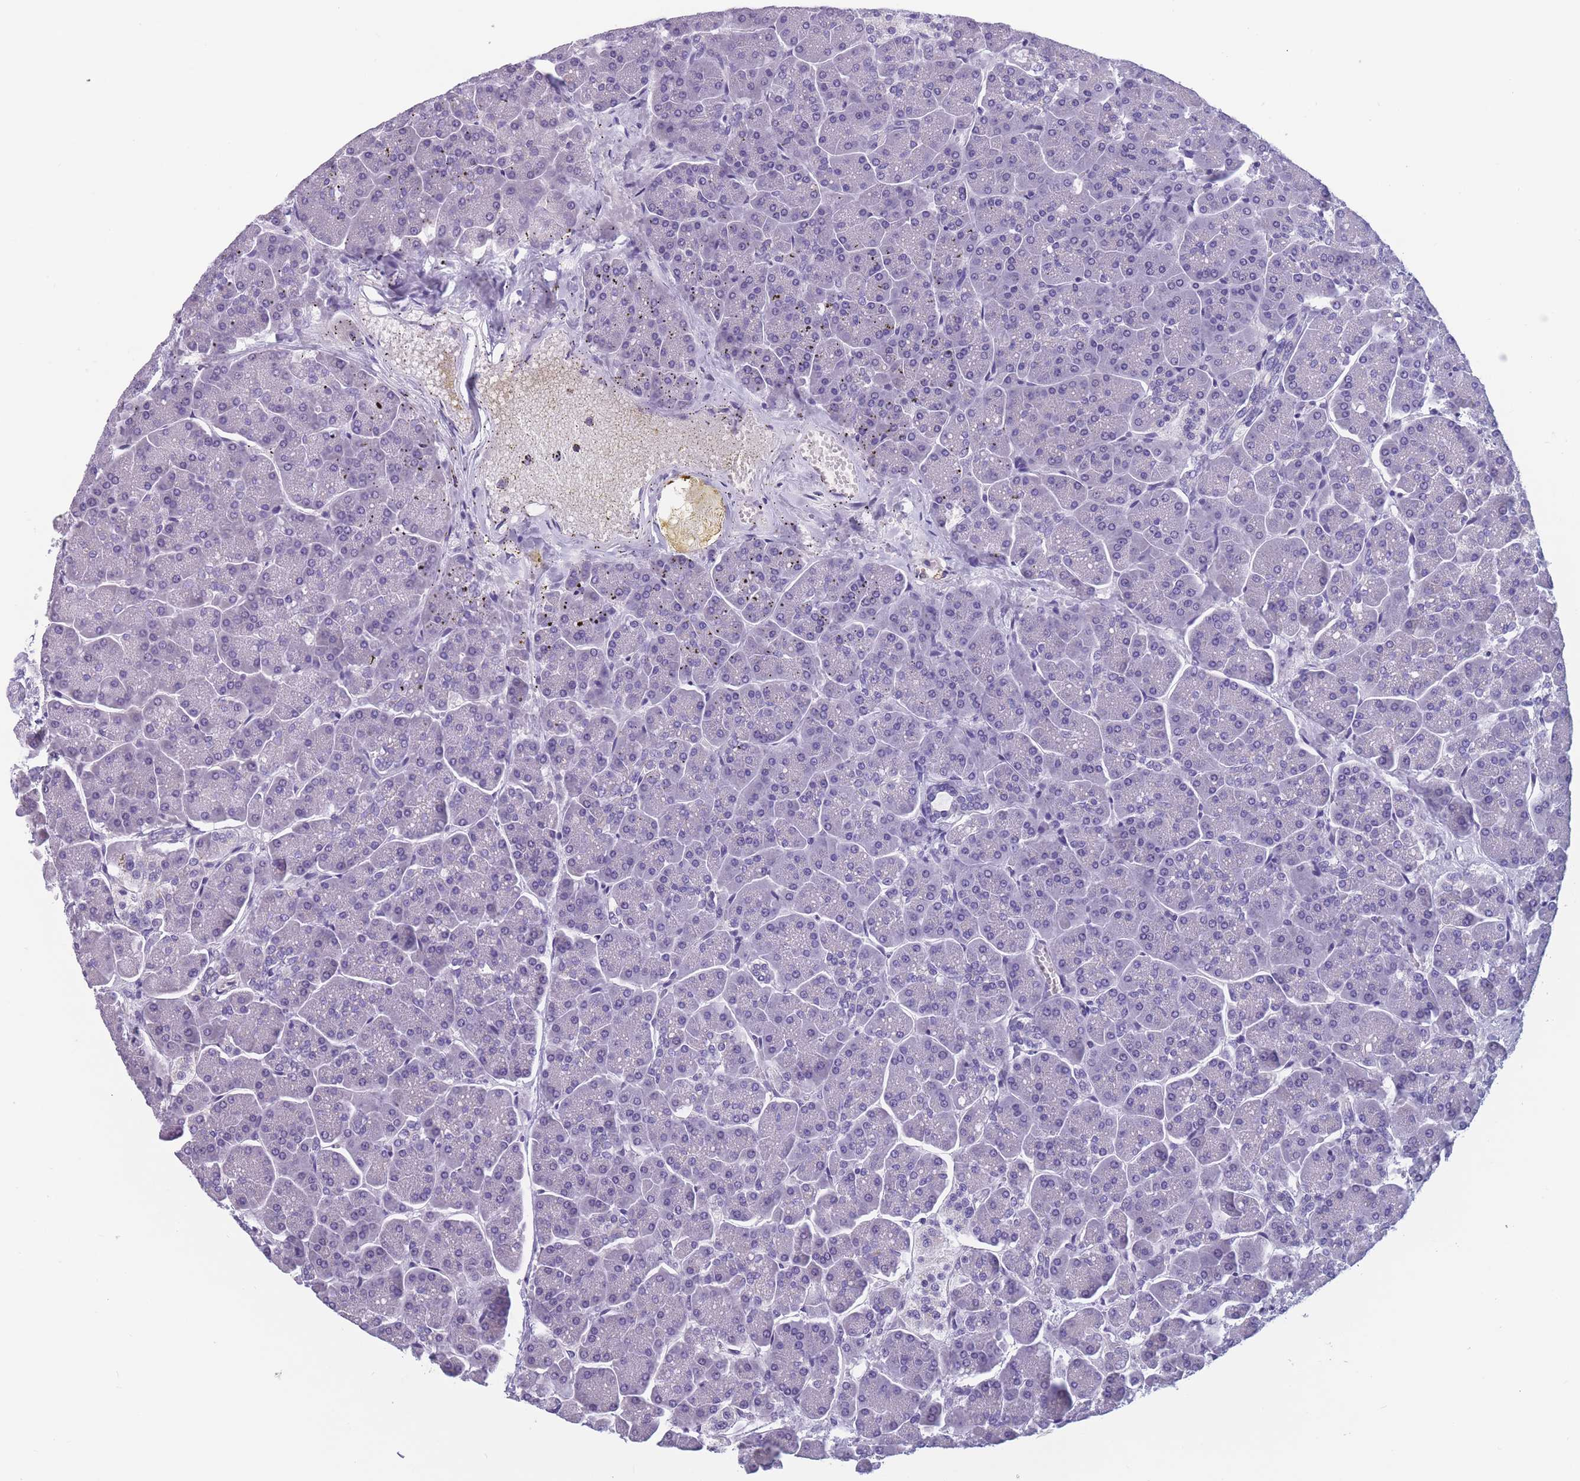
{"staining": {"intensity": "negative", "quantity": "none", "location": "none"}, "tissue": "pancreas", "cell_type": "Exocrine glandular cells", "image_type": "normal", "snomed": [{"axis": "morphology", "description": "Normal tissue, NOS"}, {"axis": "topography", "description": "Pancreas"}, {"axis": "topography", "description": "Peripheral nerve tissue"}], "caption": "Immunohistochemistry (IHC) micrograph of normal pancreas: human pancreas stained with DAB displays no significant protein staining in exocrine glandular cells. (DAB (3,3'-diaminobenzidine) immunohistochemistry visualized using brightfield microscopy, high magnification).", "gene": "OR4C5", "patient": {"sex": "male", "age": 54}}